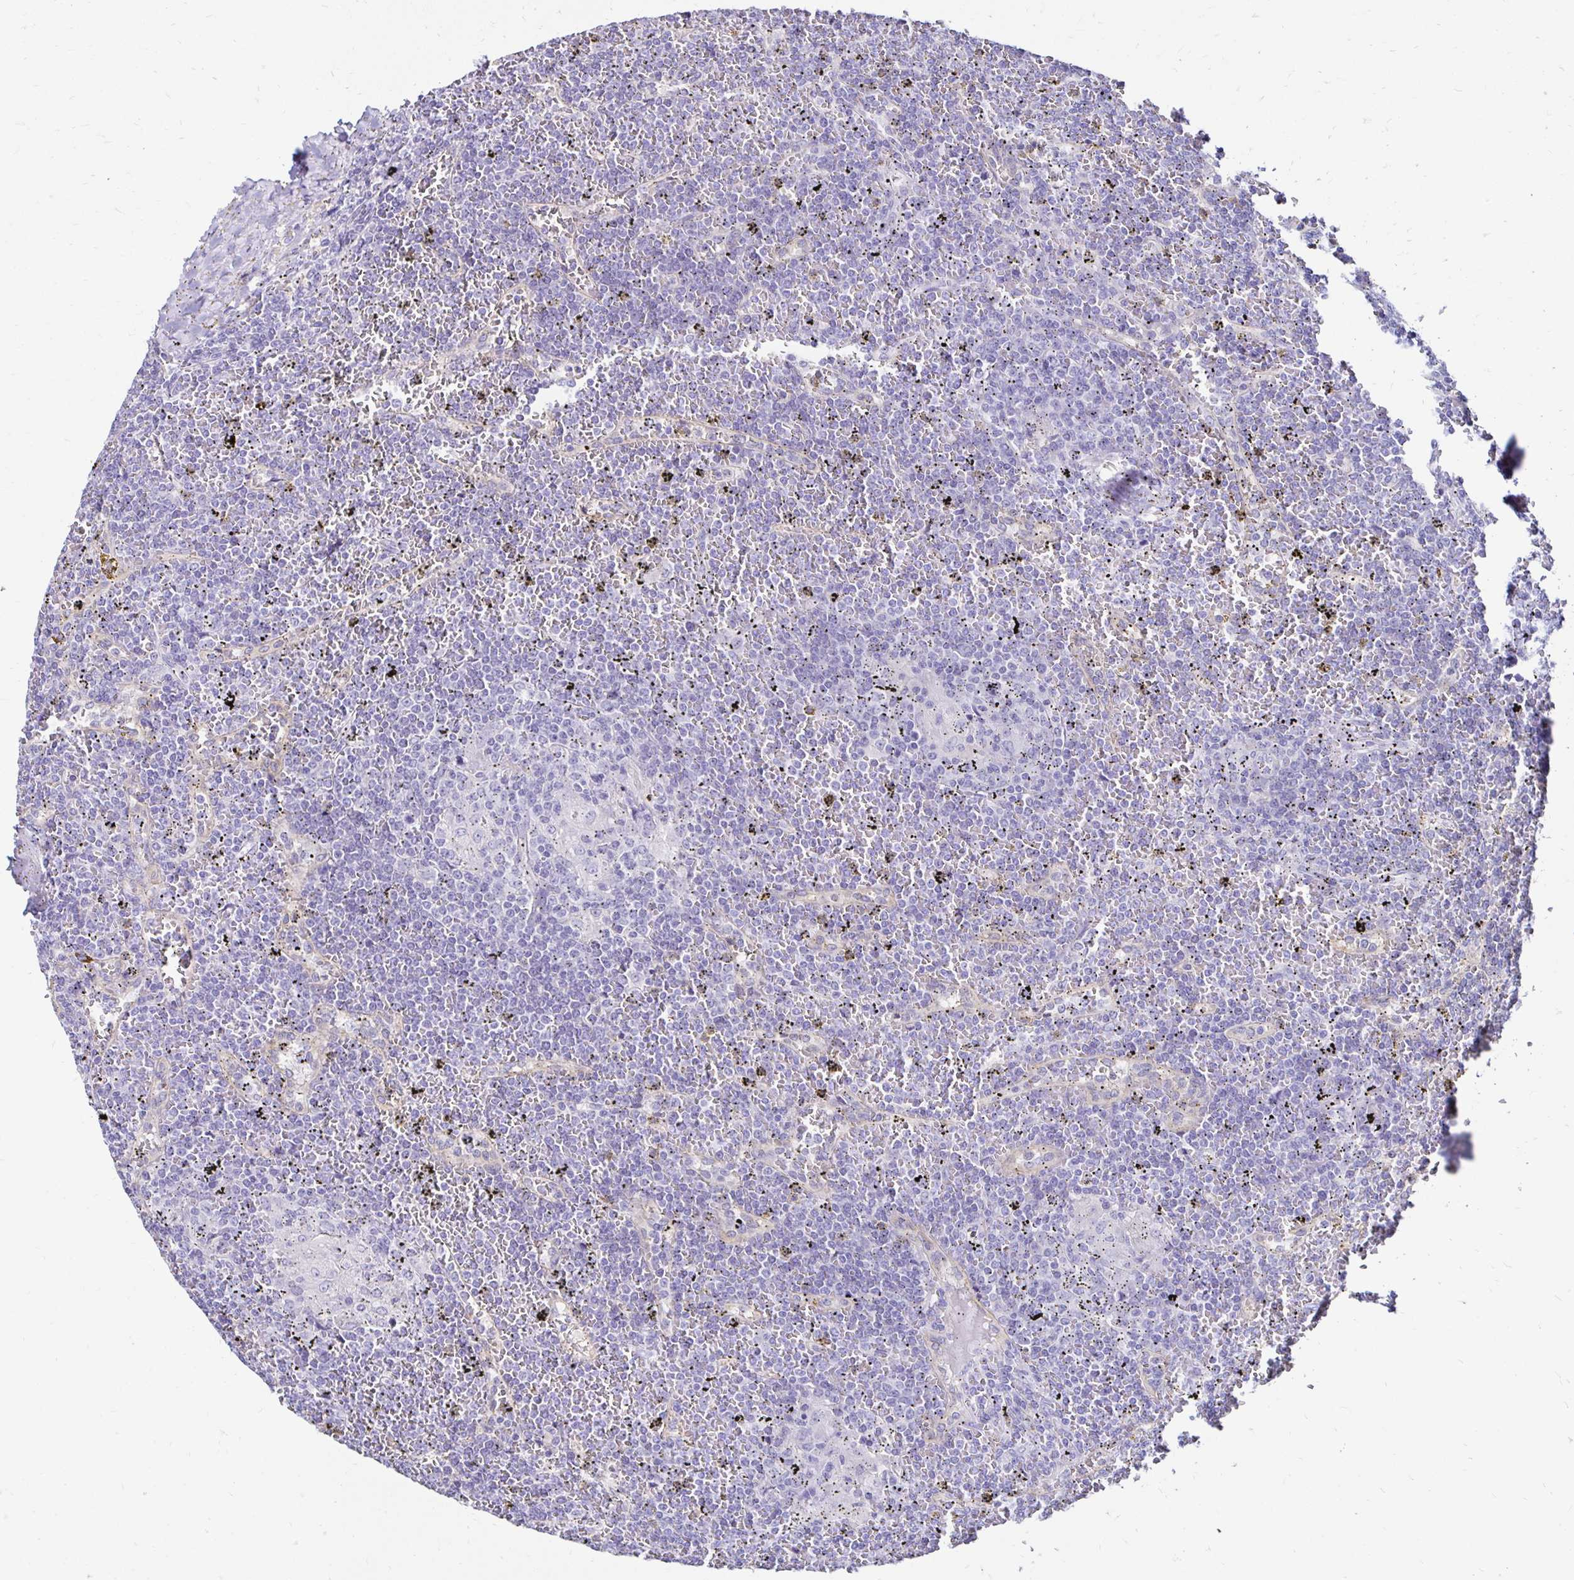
{"staining": {"intensity": "negative", "quantity": "none", "location": "none"}, "tissue": "lymphoma", "cell_type": "Tumor cells", "image_type": "cancer", "snomed": [{"axis": "morphology", "description": "Malignant lymphoma, non-Hodgkin's type, Low grade"}, {"axis": "topography", "description": "Spleen"}], "caption": "This is an immunohistochemistry histopathology image of human lymphoma. There is no positivity in tumor cells.", "gene": "KCNT1", "patient": {"sex": "female", "age": 19}}